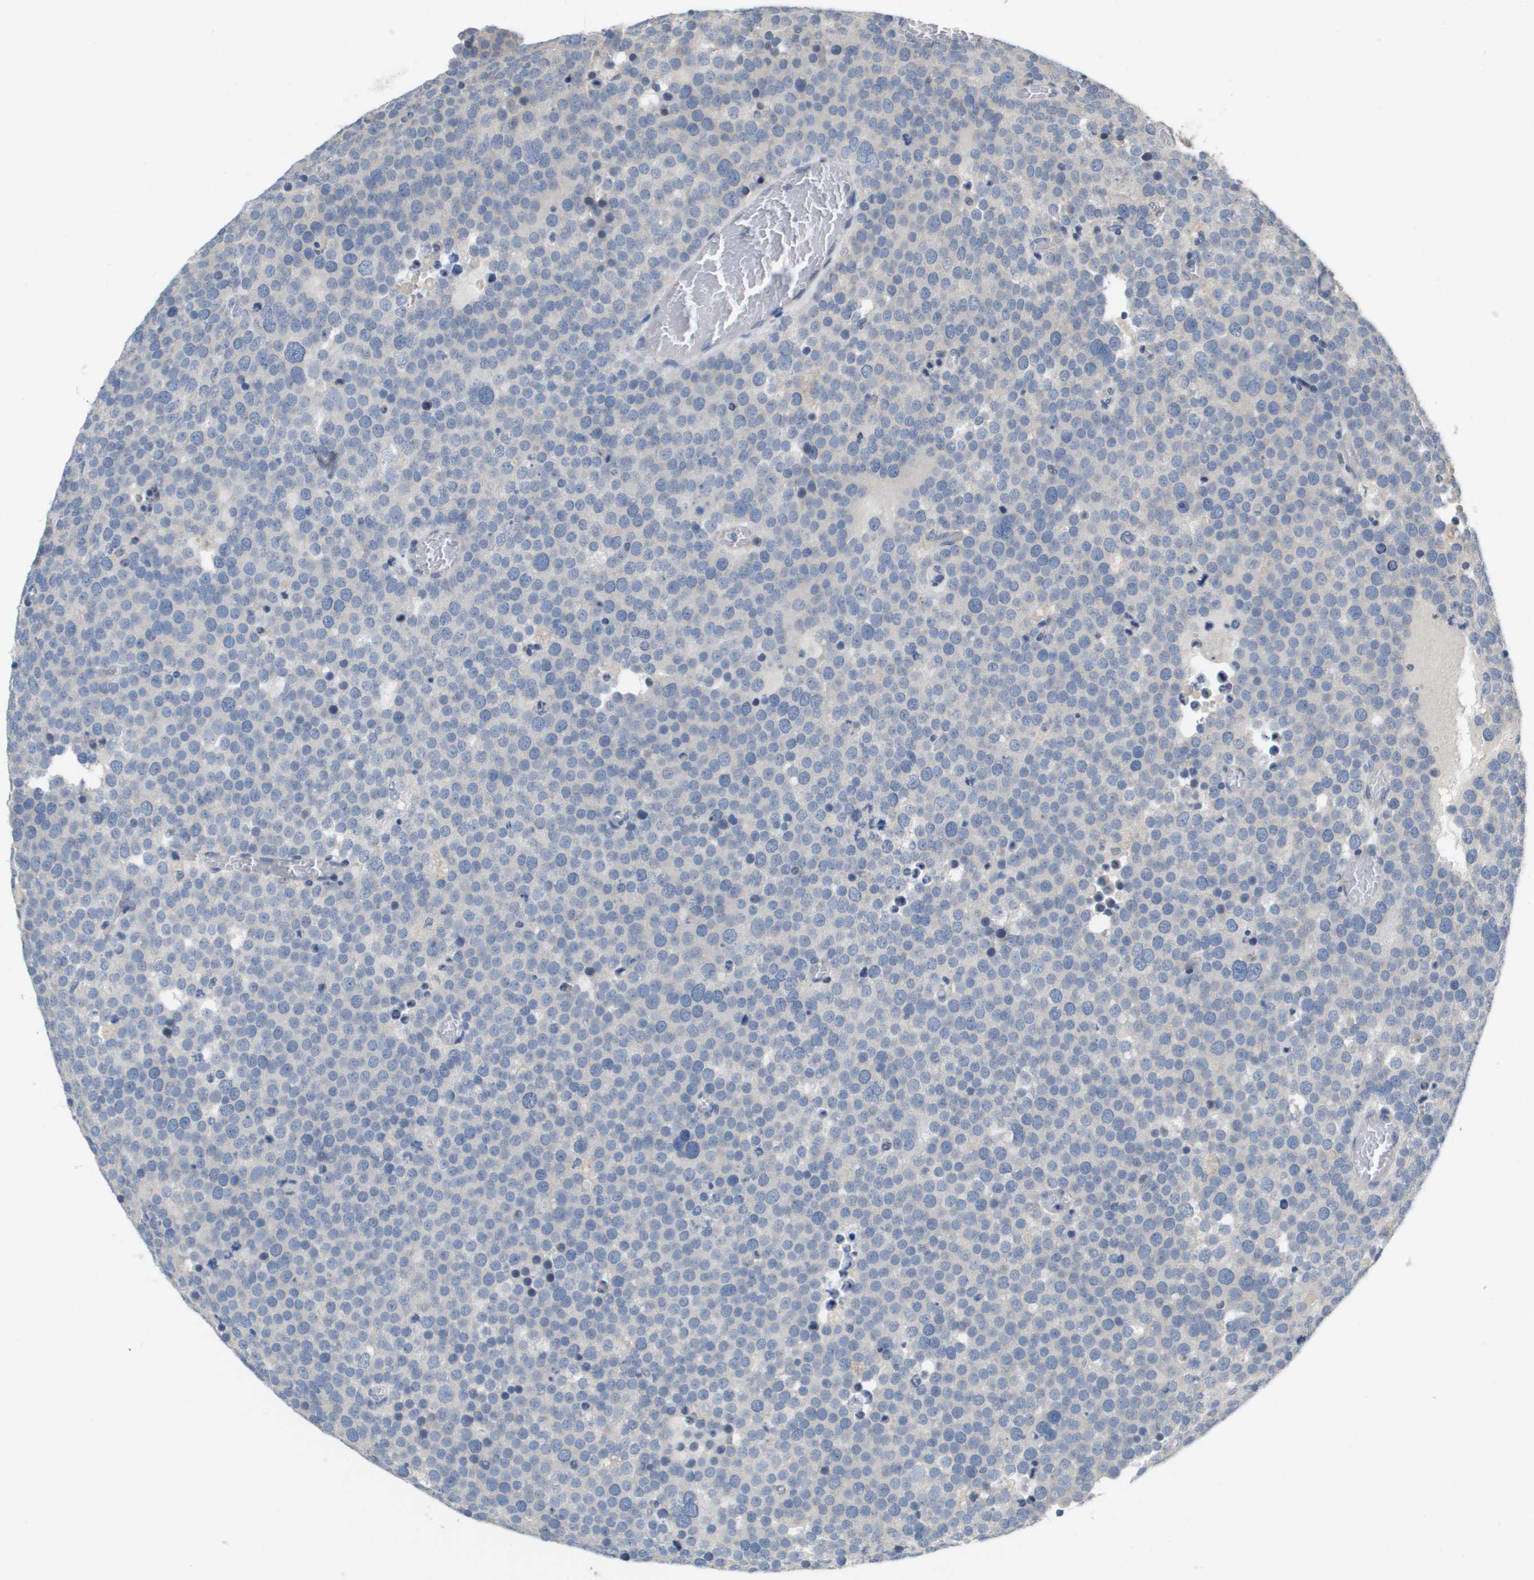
{"staining": {"intensity": "negative", "quantity": "none", "location": "none"}, "tissue": "testis cancer", "cell_type": "Tumor cells", "image_type": "cancer", "snomed": [{"axis": "morphology", "description": "Normal tissue, NOS"}, {"axis": "morphology", "description": "Seminoma, NOS"}, {"axis": "topography", "description": "Testis"}], "caption": "Protein analysis of testis cancer (seminoma) shows no significant expression in tumor cells.", "gene": "CAPN11", "patient": {"sex": "male", "age": 71}}